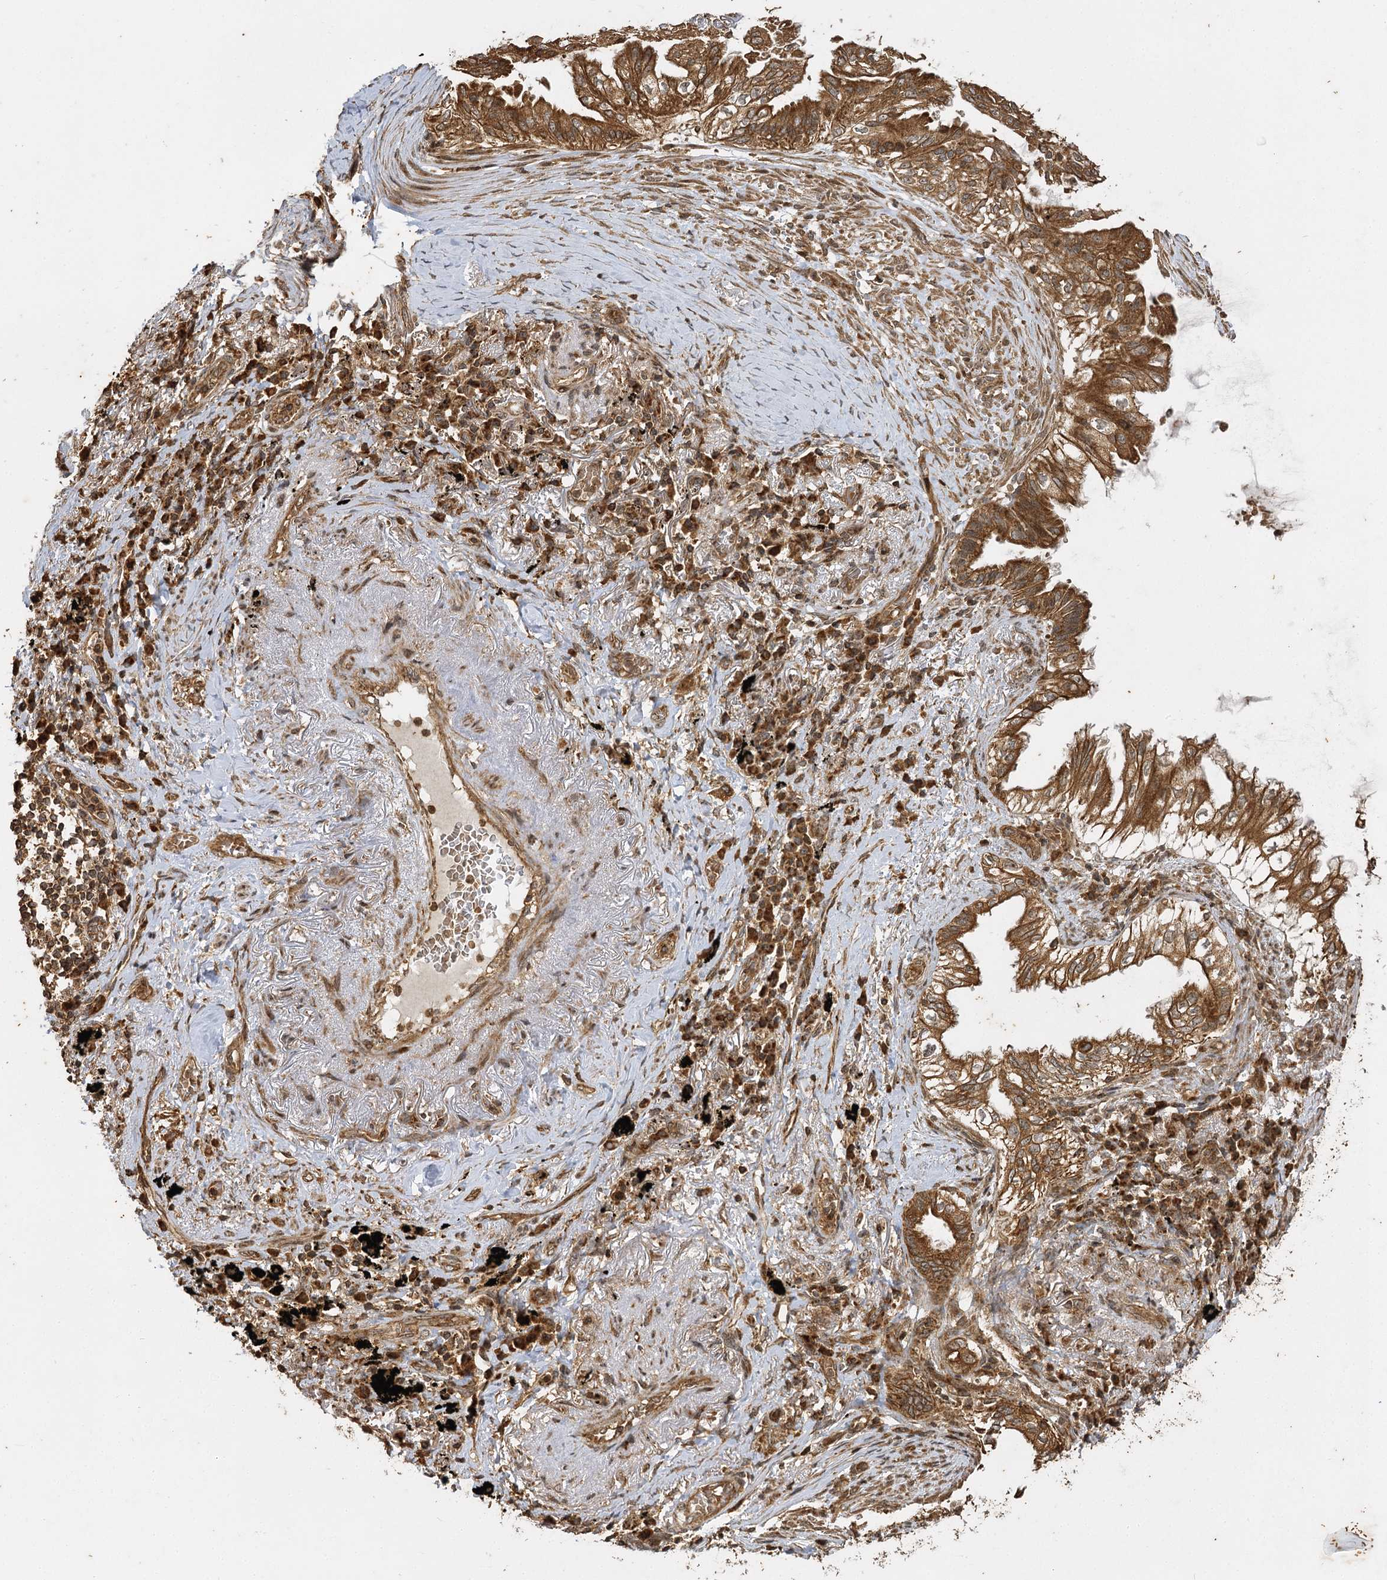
{"staining": {"intensity": "moderate", "quantity": ">75%", "location": "cytoplasmic/membranous"}, "tissue": "lung cancer", "cell_type": "Tumor cells", "image_type": "cancer", "snomed": [{"axis": "morphology", "description": "Adenocarcinoma, NOS"}, {"axis": "topography", "description": "Lung"}], "caption": "Protein staining shows moderate cytoplasmic/membranous positivity in approximately >75% of tumor cells in adenocarcinoma (lung).", "gene": "IL11RA", "patient": {"sex": "female", "age": 70}}